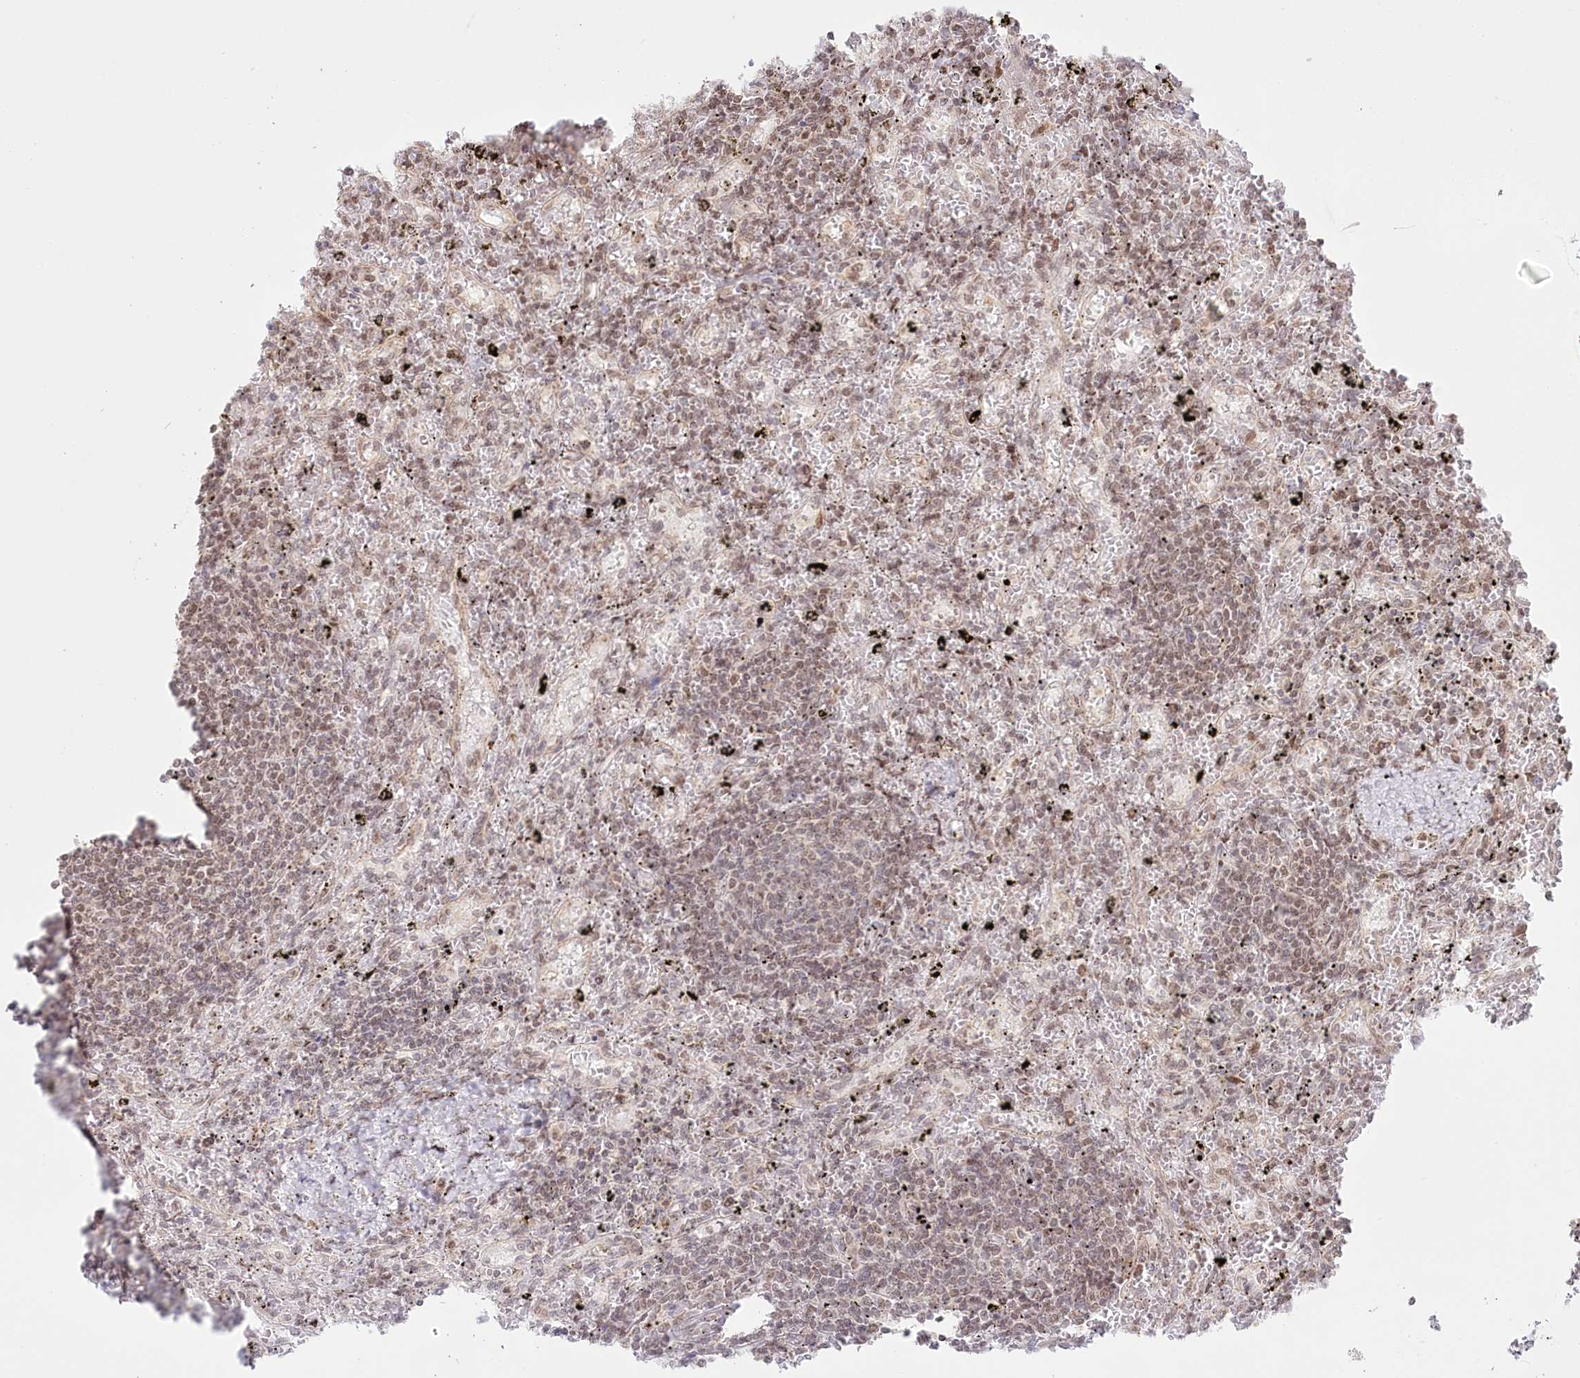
{"staining": {"intensity": "weak", "quantity": "25%-75%", "location": "nuclear"}, "tissue": "lymphoma", "cell_type": "Tumor cells", "image_type": "cancer", "snomed": [{"axis": "morphology", "description": "Malignant lymphoma, non-Hodgkin's type, Low grade"}, {"axis": "topography", "description": "Spleen"}], "caption": "IHC of human lymphoma demonstrates low levels of weak nuclear staining in about 25%-75% of tumor cells. Using DAB (3,3'-diaminobenzidine) (brown) and hematoxylin (blue) stains, captured at high magnification using brightfield microscopy.", "gene": "PYURF", "patient": {"sex": "male", "age": 76}}